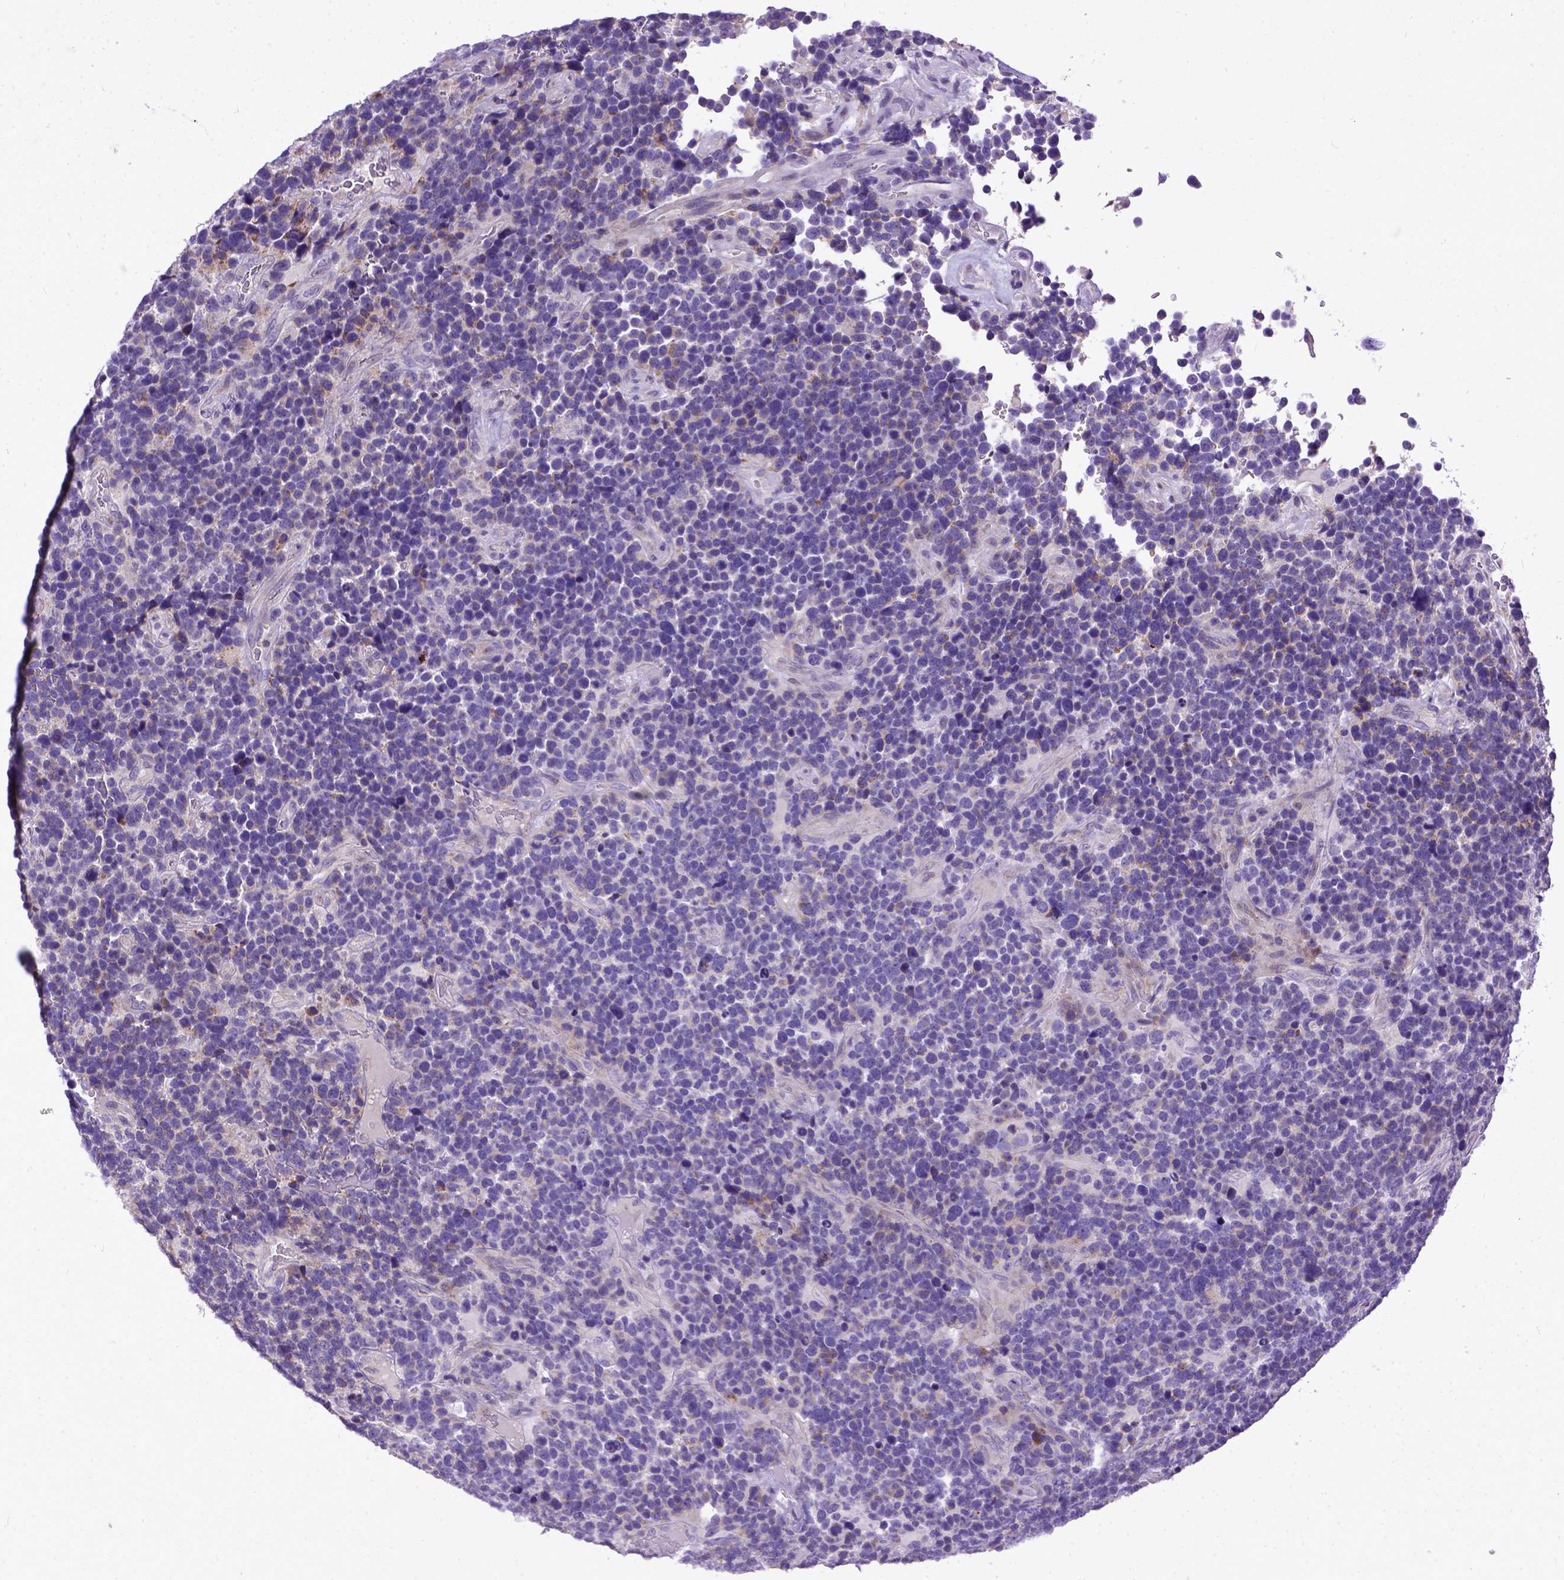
{"staining": {"intensity": "negative", "quantity": "none", "location": "none"}, "tissue": "glioma", "cell_type": "Tumor cells", "image_type": "cancer", "snomed": [{"axis": "morphology", "description": "Glioma, malignant, High grade"}, {"axis": "topography", "description": "Brain"}], "caption": "IHC histopathology image of malignant high-grade glioma stained for a protein (brown), which shows no staining in tumor cells. (DAB immunohistochemistry visualized using brightfield microscopy, high magnification).", "gene": "PLK5", "patient": {"sex": "male", "age": 33}}